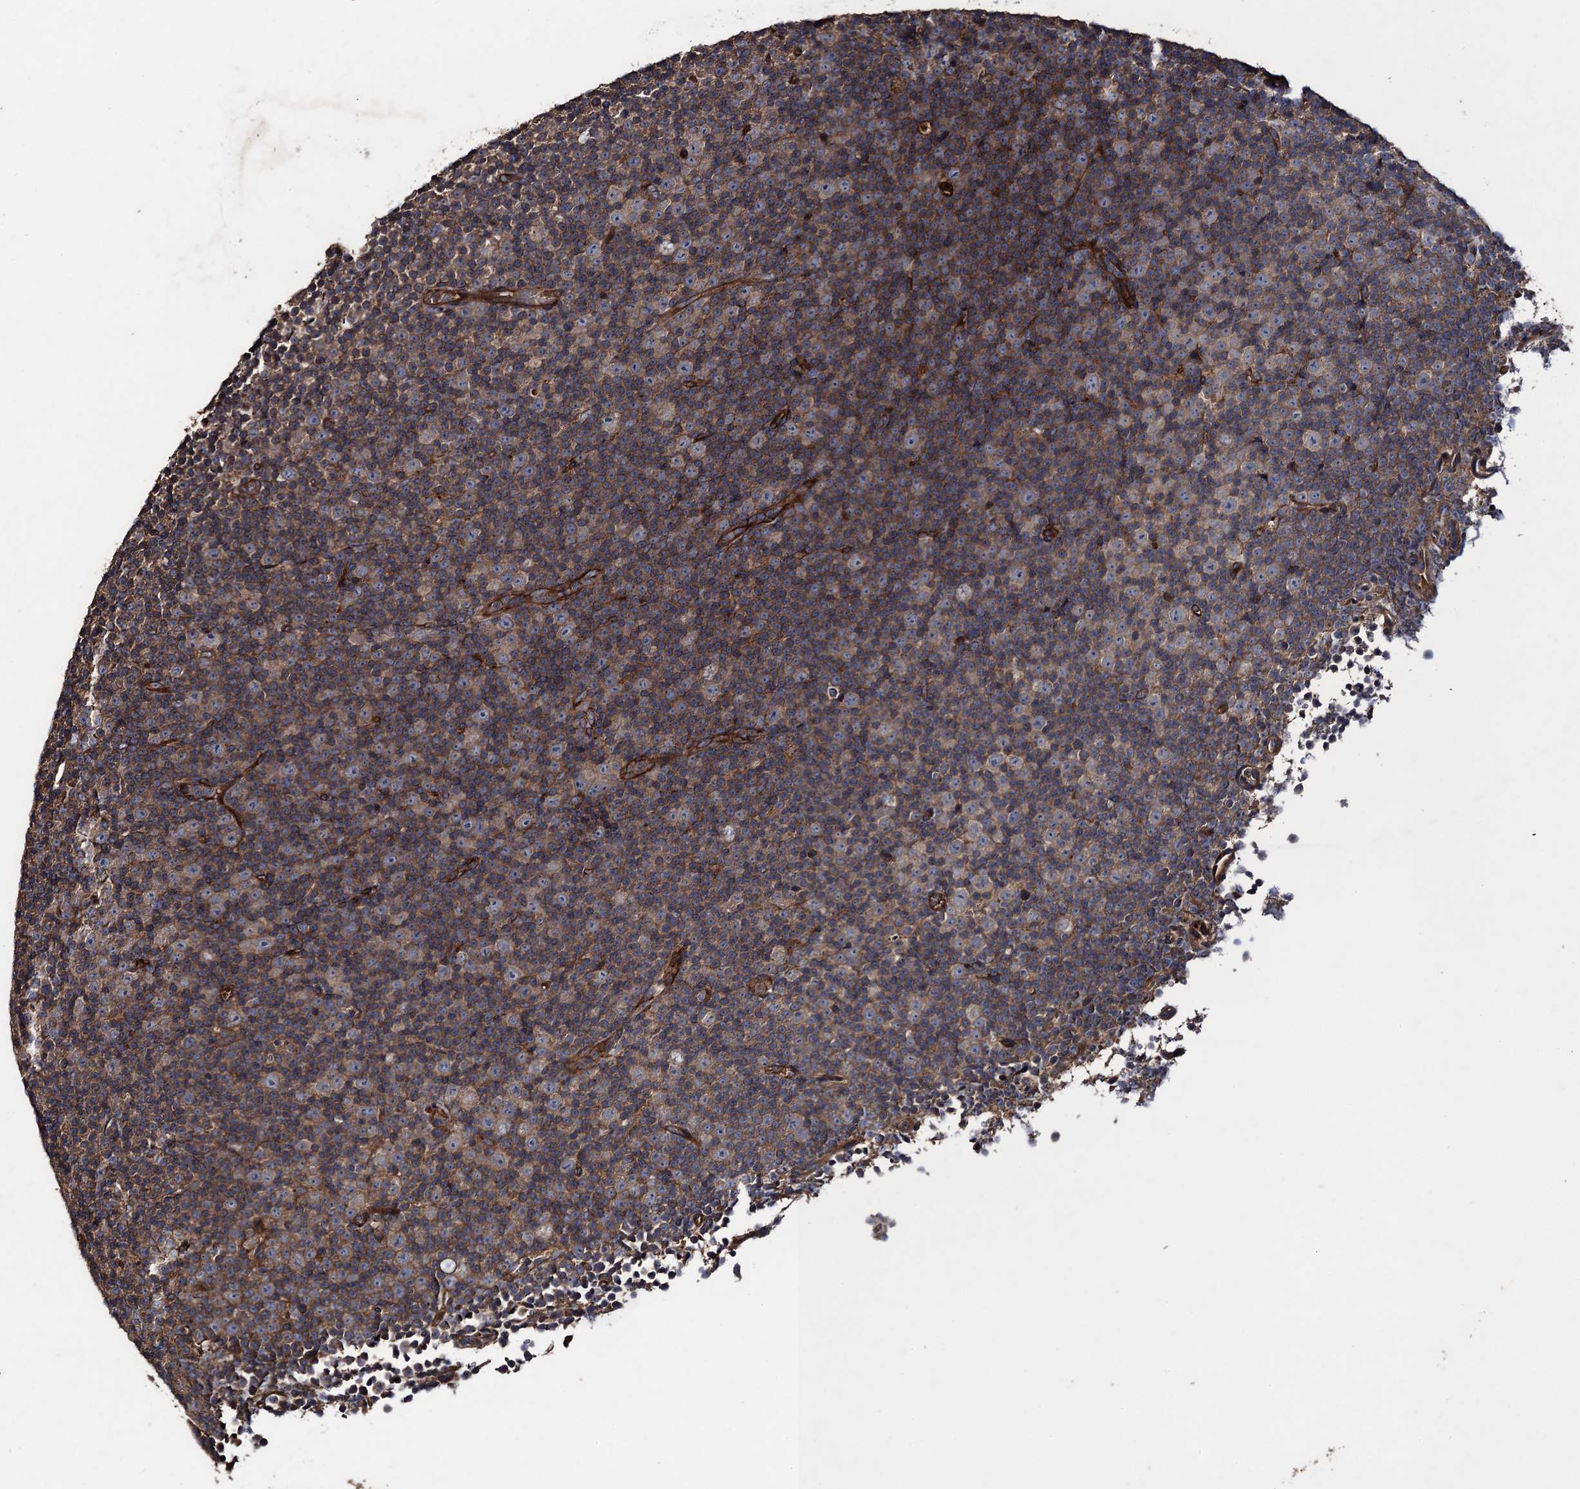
{"staining": {"intensity": "moderate", "quantity": "25%-75%", "location": "cytoplasmic/membranous"}, "tissue": "lymphoma", "cell_type": "Tumor cells", "image_type": "cancer", "snomed": [{"axis": "morphology", "description": "Malignant lymphoma, non-Hodgkin's type, Low grade"}, {"axis": "topography", "description": "Lymph node"}], "caption": "Immunohistochemical staining of lymphoma shows medium levels of moderate cytoplasmic/membranous protein expression in approximately 25%-75% of tumor cells.", "gene": "TXNDC11", "patient": {"sex": "female", "age": 67}}